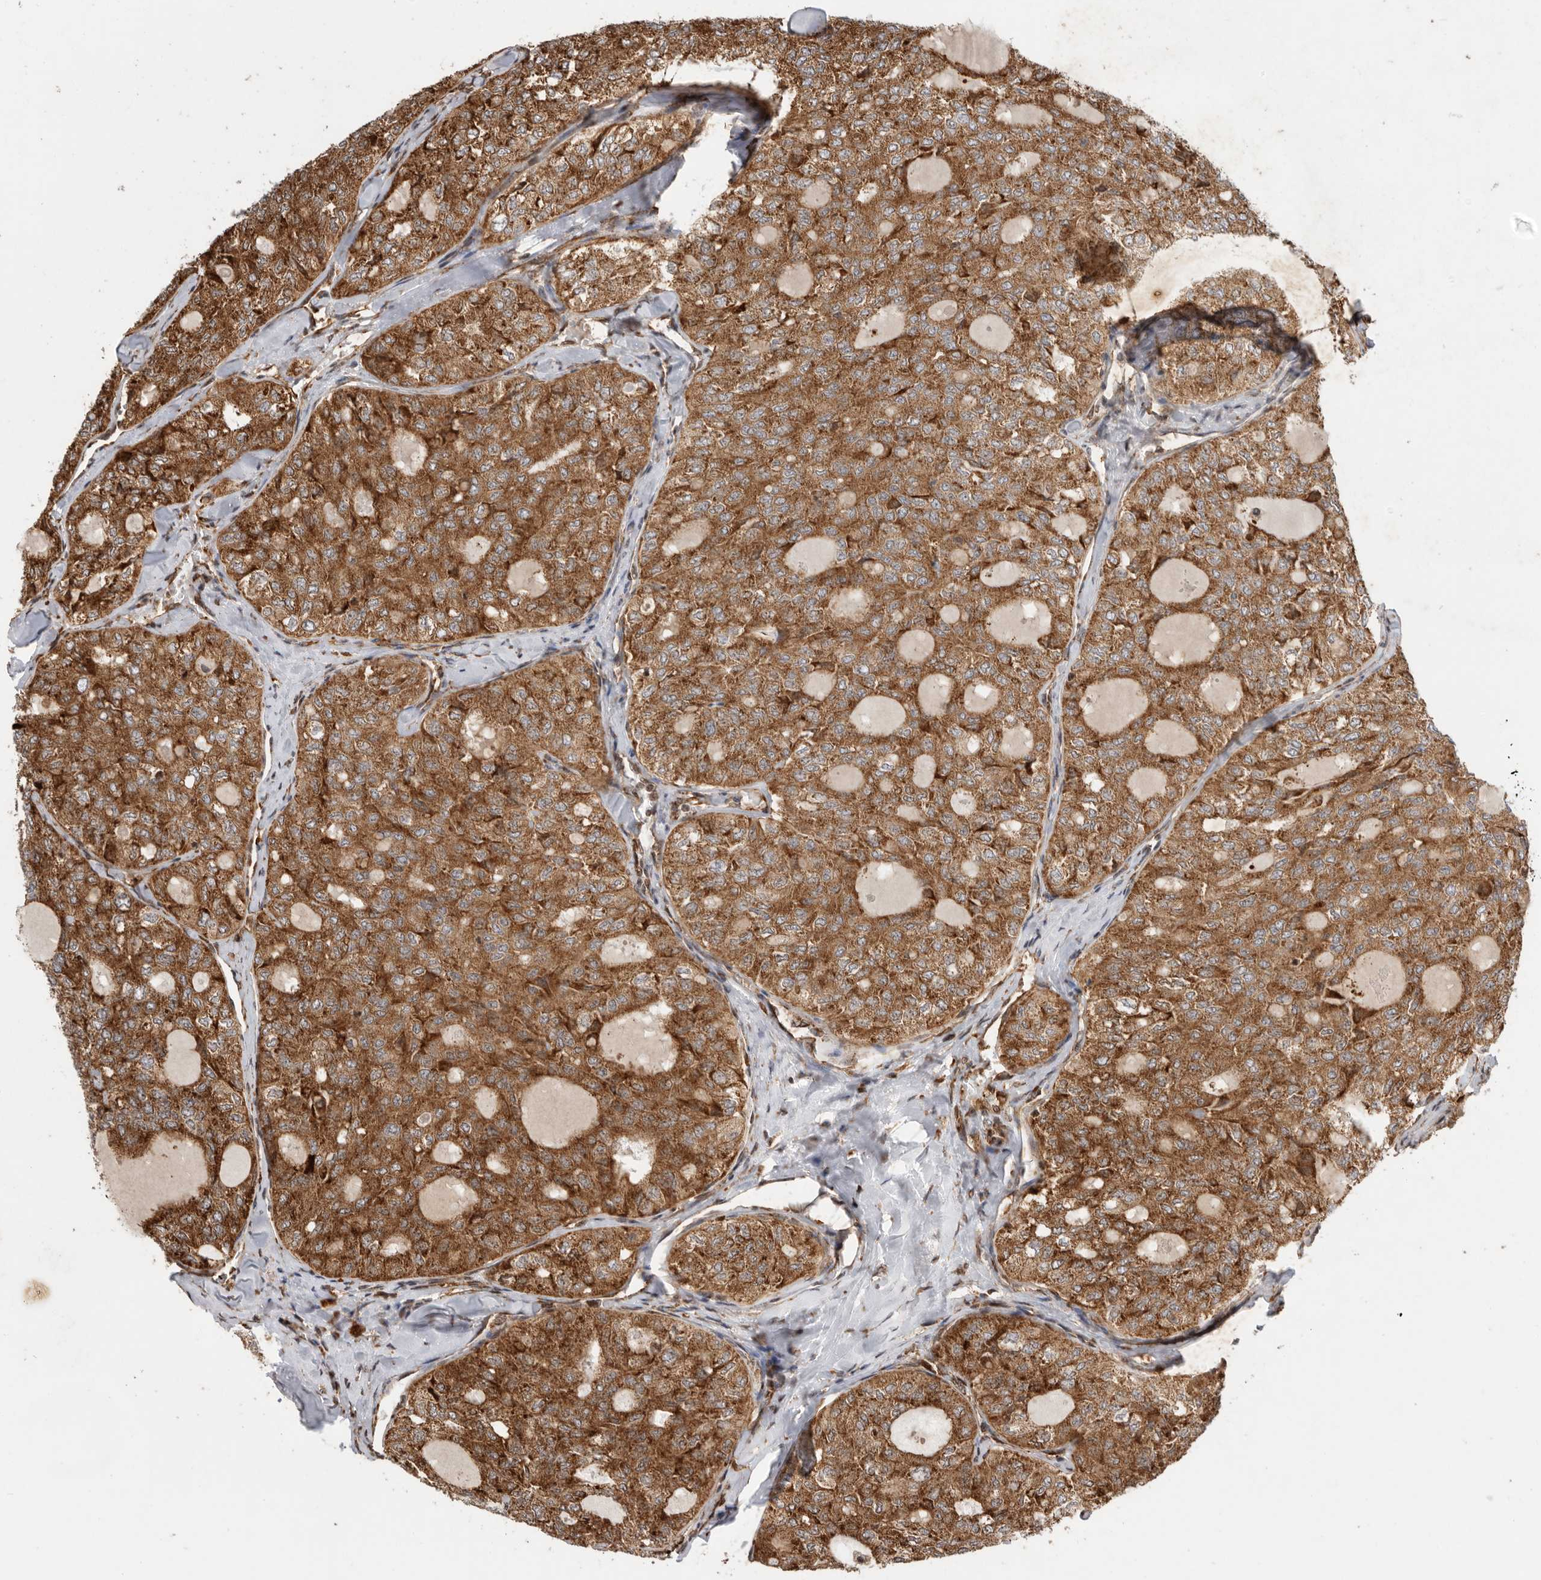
{"staining": {"intensity": "strong", "quantity": ">75%", "location": "cytoplasmic/membranous"}, "tissue": "thyroid cancer", "cell_type": "Tumor cells", "image_type": "cancer", "snomed": [{"axis": "morphology", "description": "Follicular adenoma carcinoma, NOS"}, {"axis": "topography", "description": "Thyroid gland"}], "caption": "Tumor cells exhibit high levels of strong cytoplasmic/membranous expression in approximately >75% of cells in thyroid cancer.", "gene": "FZD3", "patient": {"sex": "male", "age": 75}}